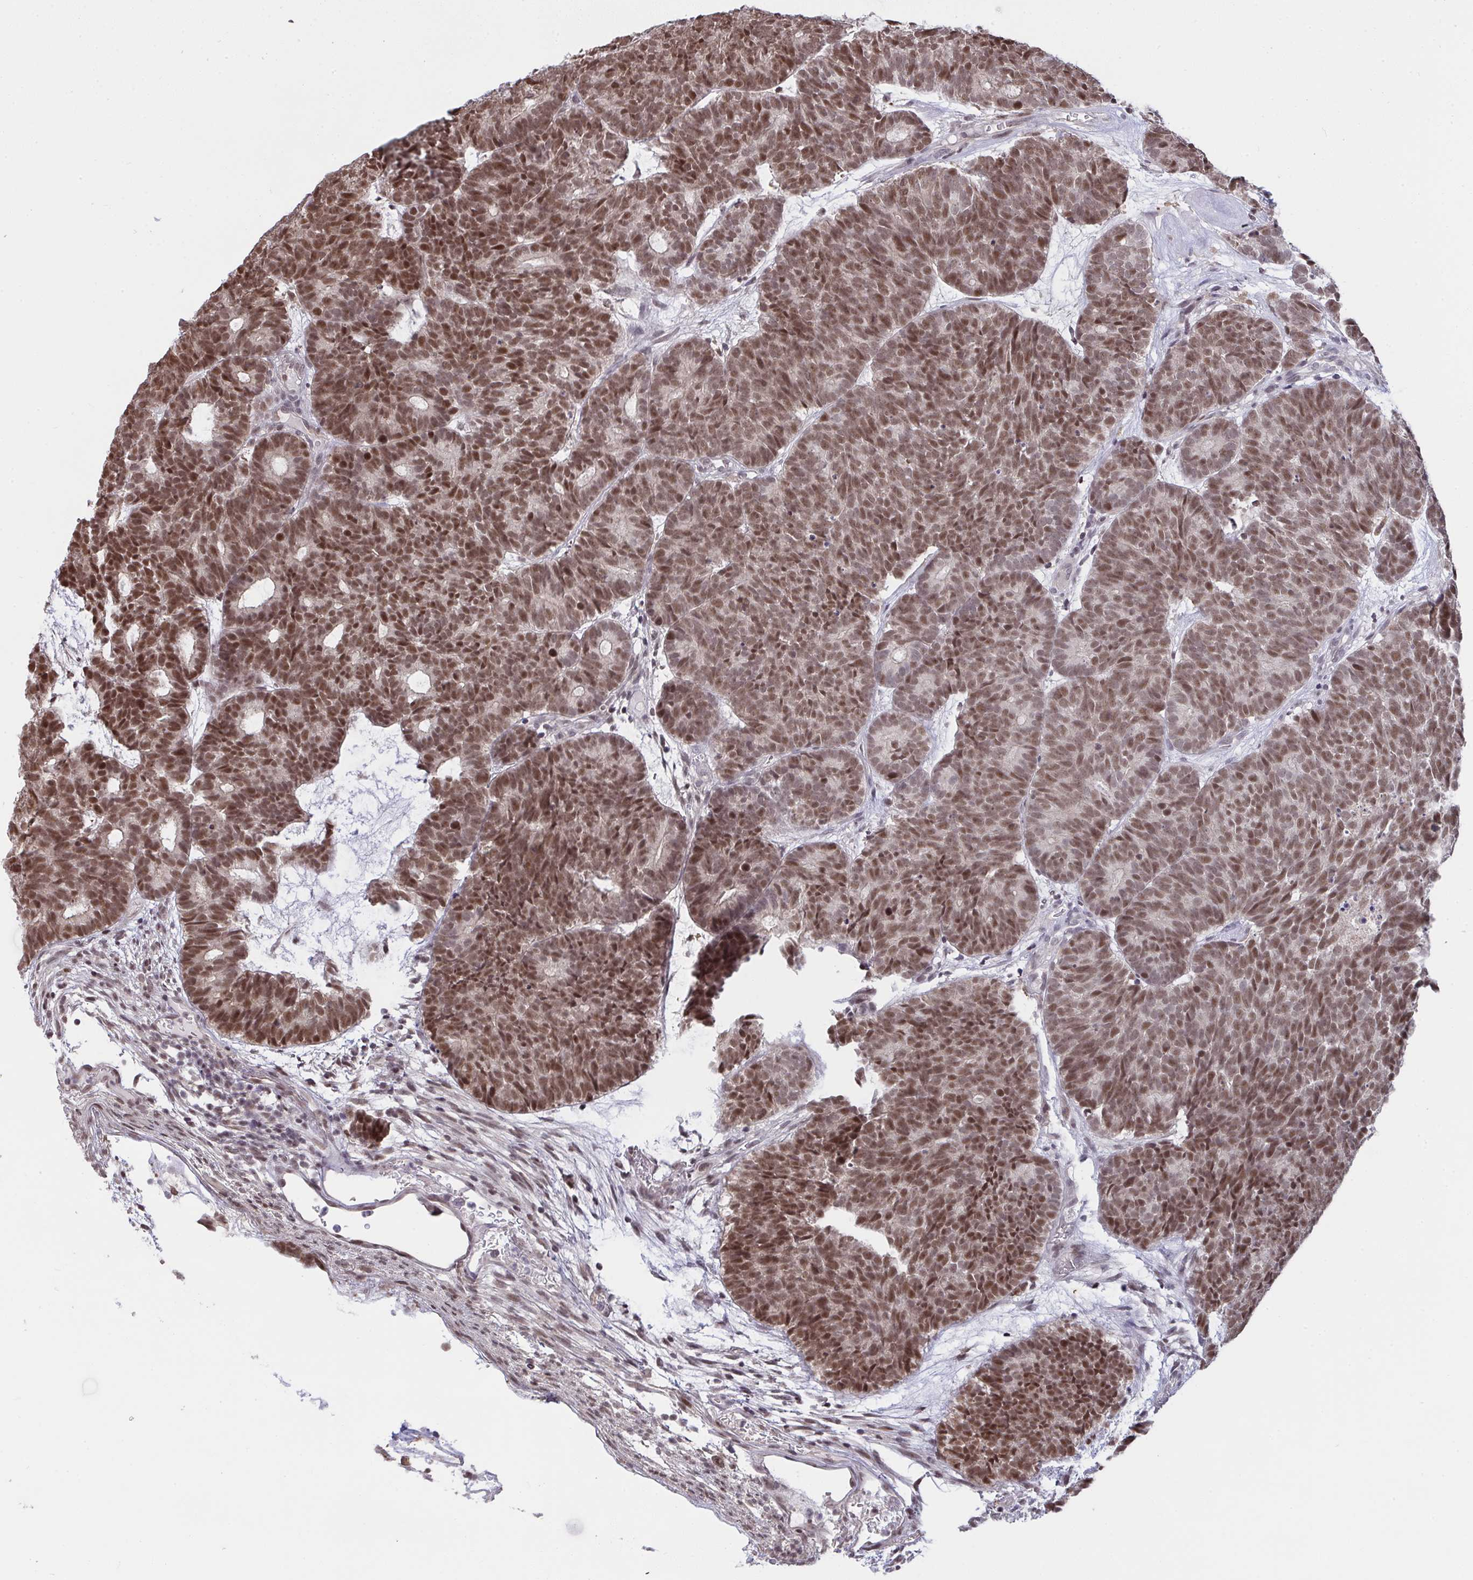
{"staining": {"intensity": "moderate", "quantity": ">75%", "location": "nuclear"}, "tissue": "head and neck cancer", "cell_type": "Tumor cells", "image_type": "cancer", "snomed": [{"axis": "morphology", "description": "Adenocarcinoma, NOS"}, {"axis": "topography", "description": "Head-Neck"}], "caption": "Immunohistochemistry histopathology image of adenocarcinoma (head and neck) stained for a protein (brown), which shows medium levels of moderate nuclear positivity in approximately >75% of tumor cells.", "gene": "SAP30", "patient": {"sex": "female", "age": 81}}